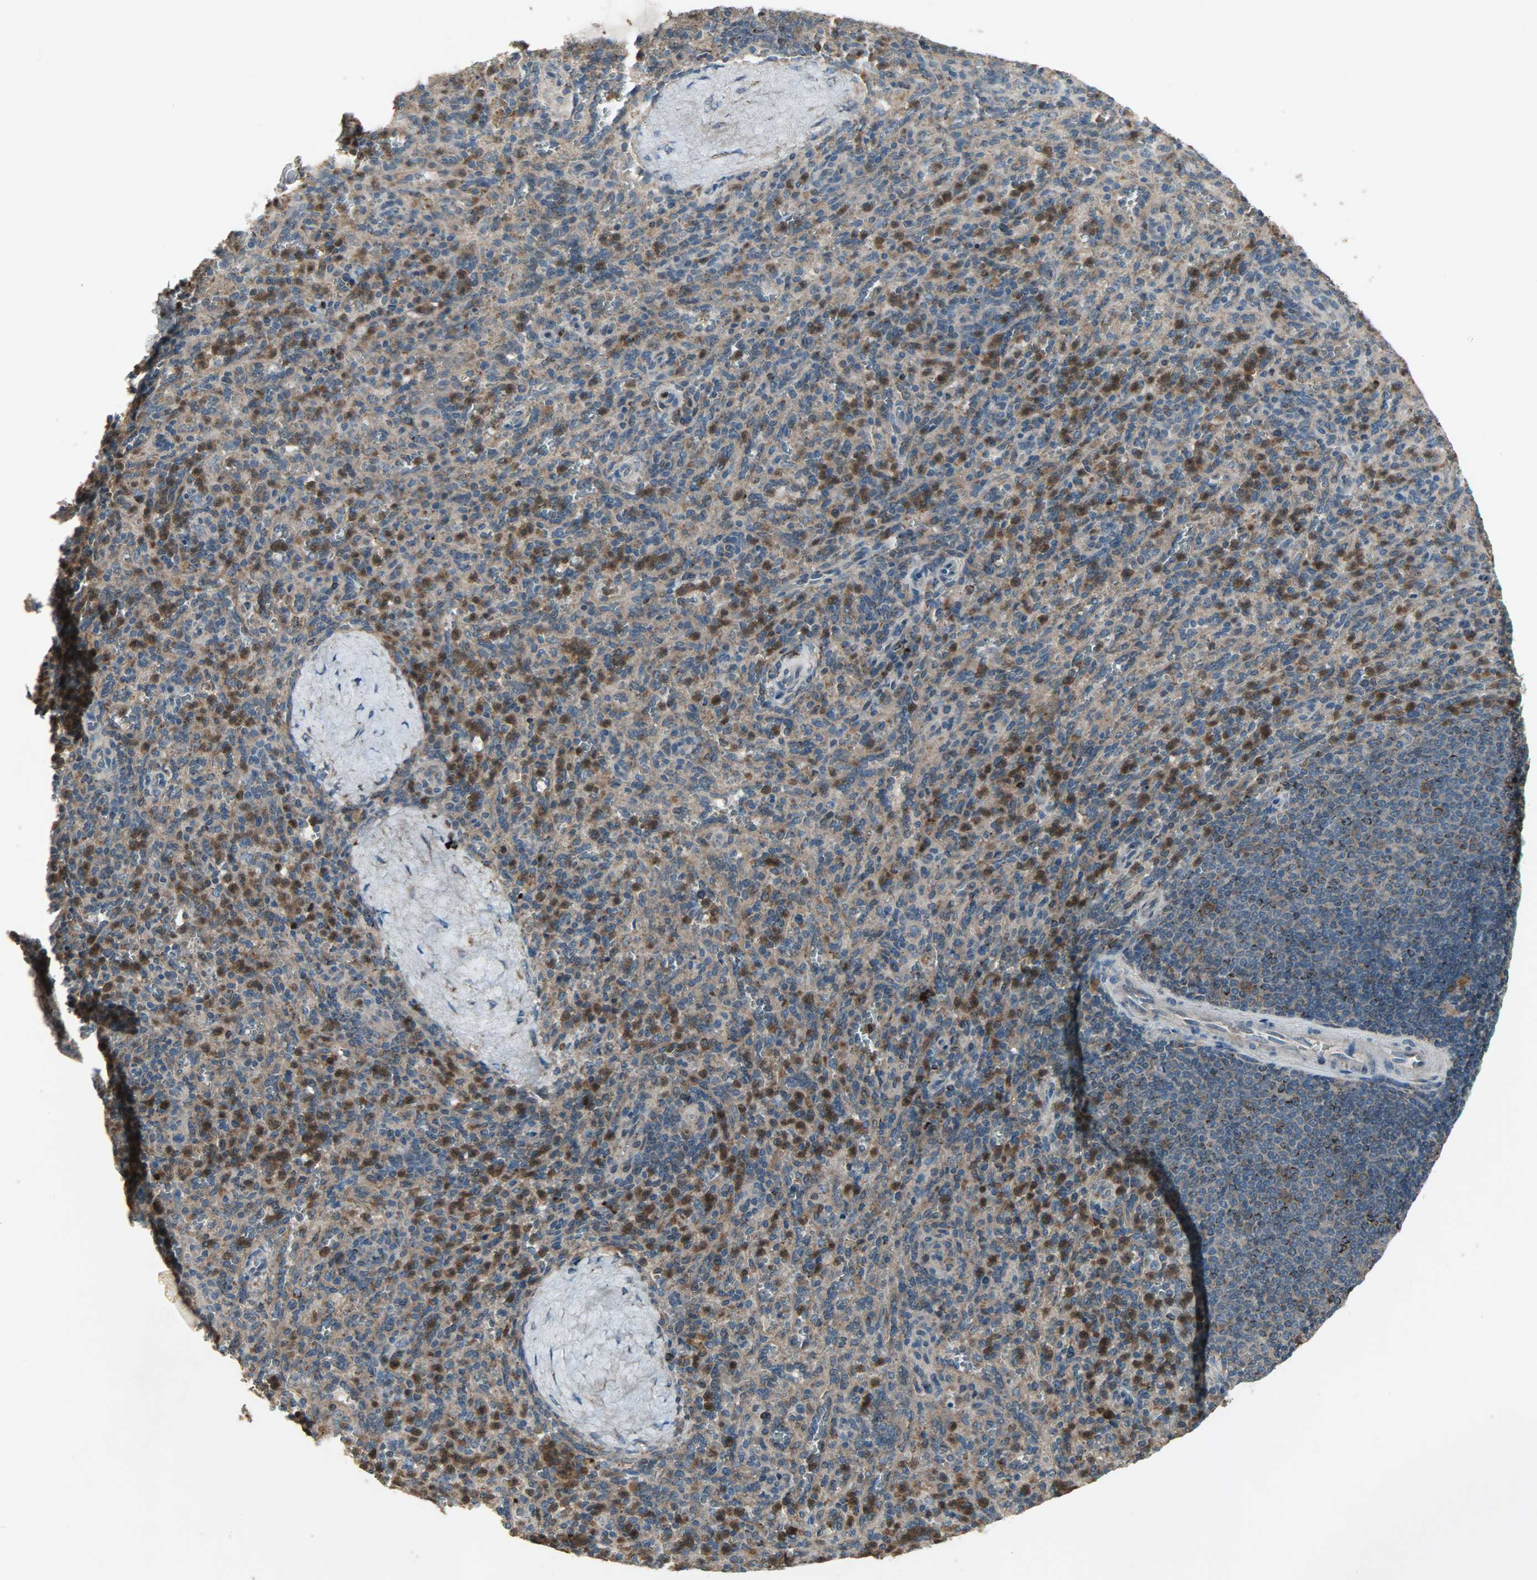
{"staining": {"intensity": "moderate", "quantity": ">75%", "location": "cytoplasmic/membranous"}, "tissue": "spleen", "cell_type": "Cells in red pulp", "image_type": "normal", "snomed": [{"axis": "morphology", "description": "Normal tissue, NOS"}, {"axis": "topography", "description": "Spleen"}], "caption": "Protein analysis of normal spleen reveals moderate cytoplasmic/membranous expression in about >75% of cells in red pulp.", "gene": "AMT", "patient": {"sex": "male", "age": 36}}